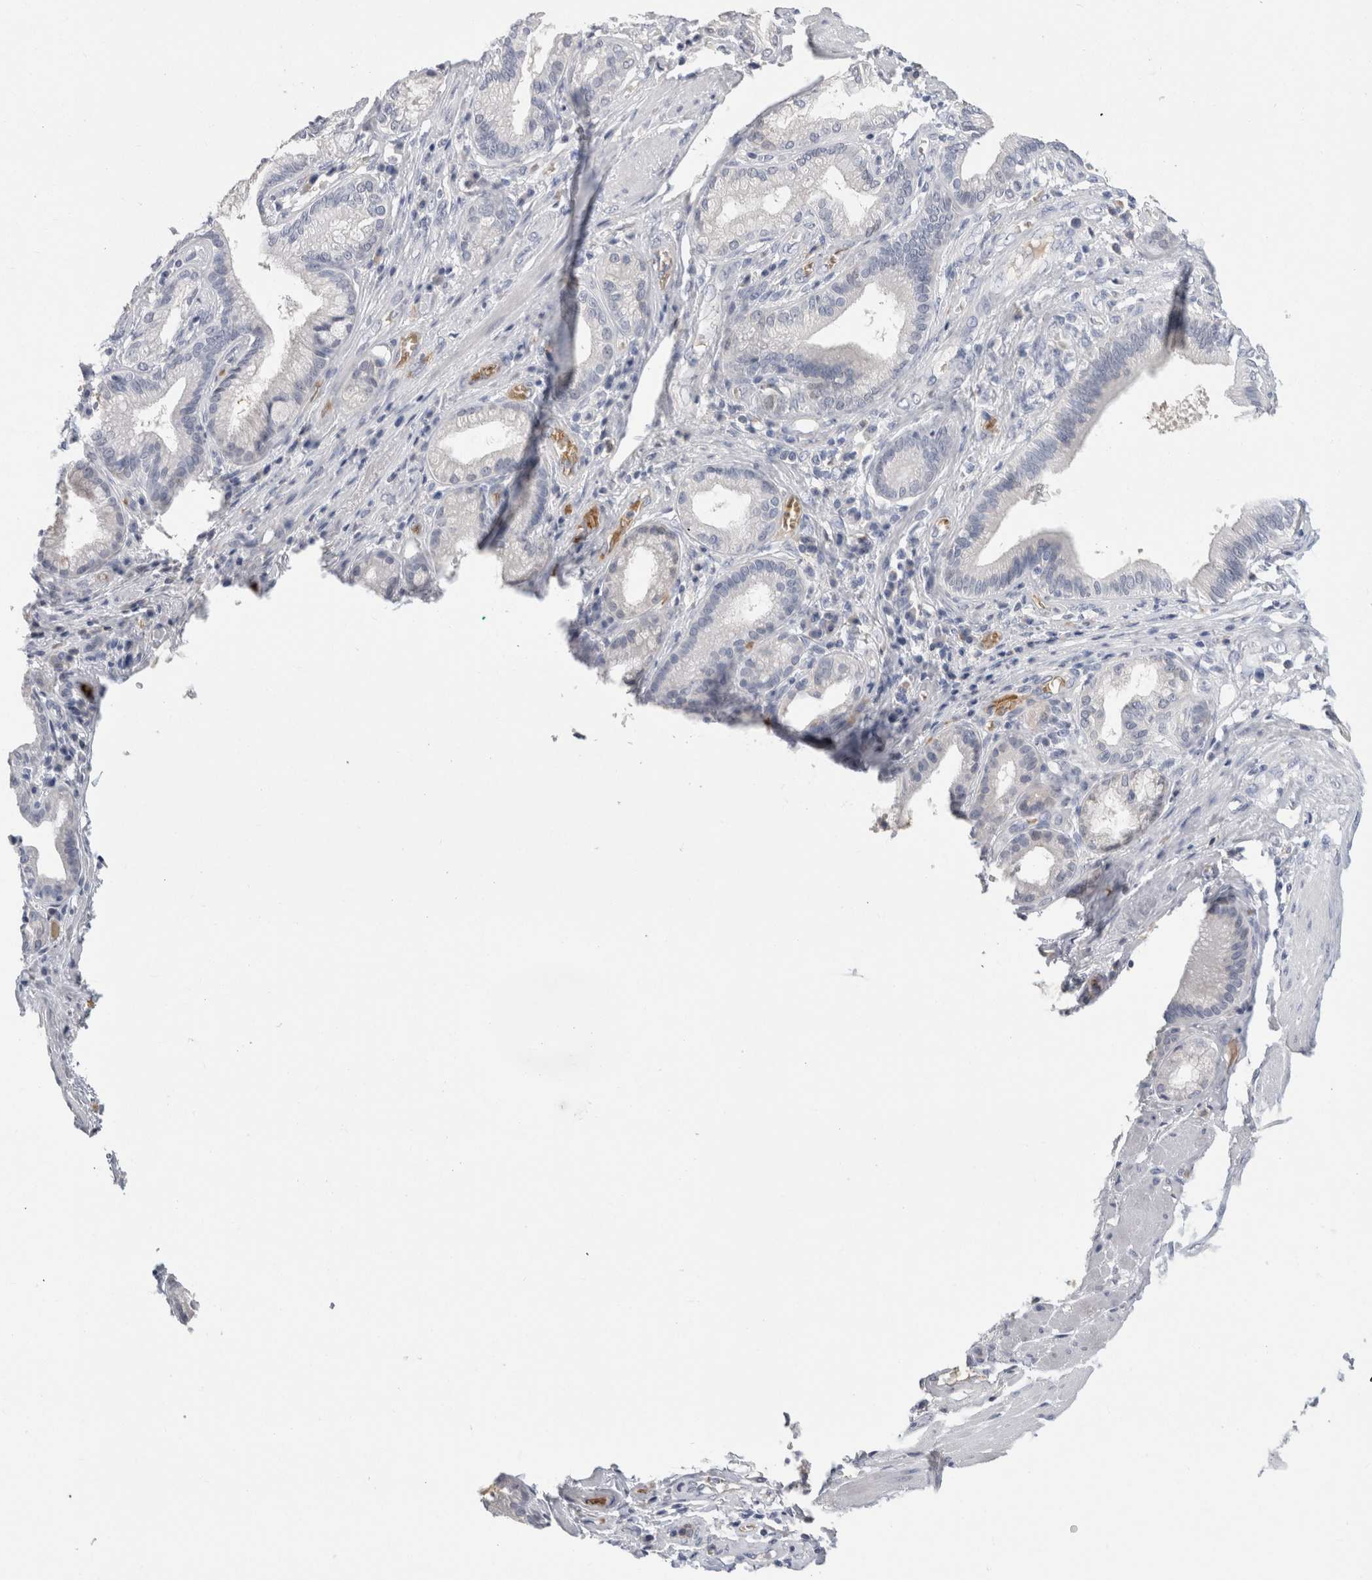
{"staining": {"intensity": "negative", "quantity": "none", "location": "none"}, "tissue": "pancreatic cancer", "cell_type": "Tumor cells", "image_type": "cancer", "snomed": [{"axis": "morphology", "description": "Adenocarcinoma, NOS"}, {"axis": "topography", "description": "Pancreas"}], "caption": "Histopathology image shows no significant protein positivity in tumor cells of pancreatic adenocarcinoma.", "gene": "CA1", "patient": {"sex": "female", "age": 75}}